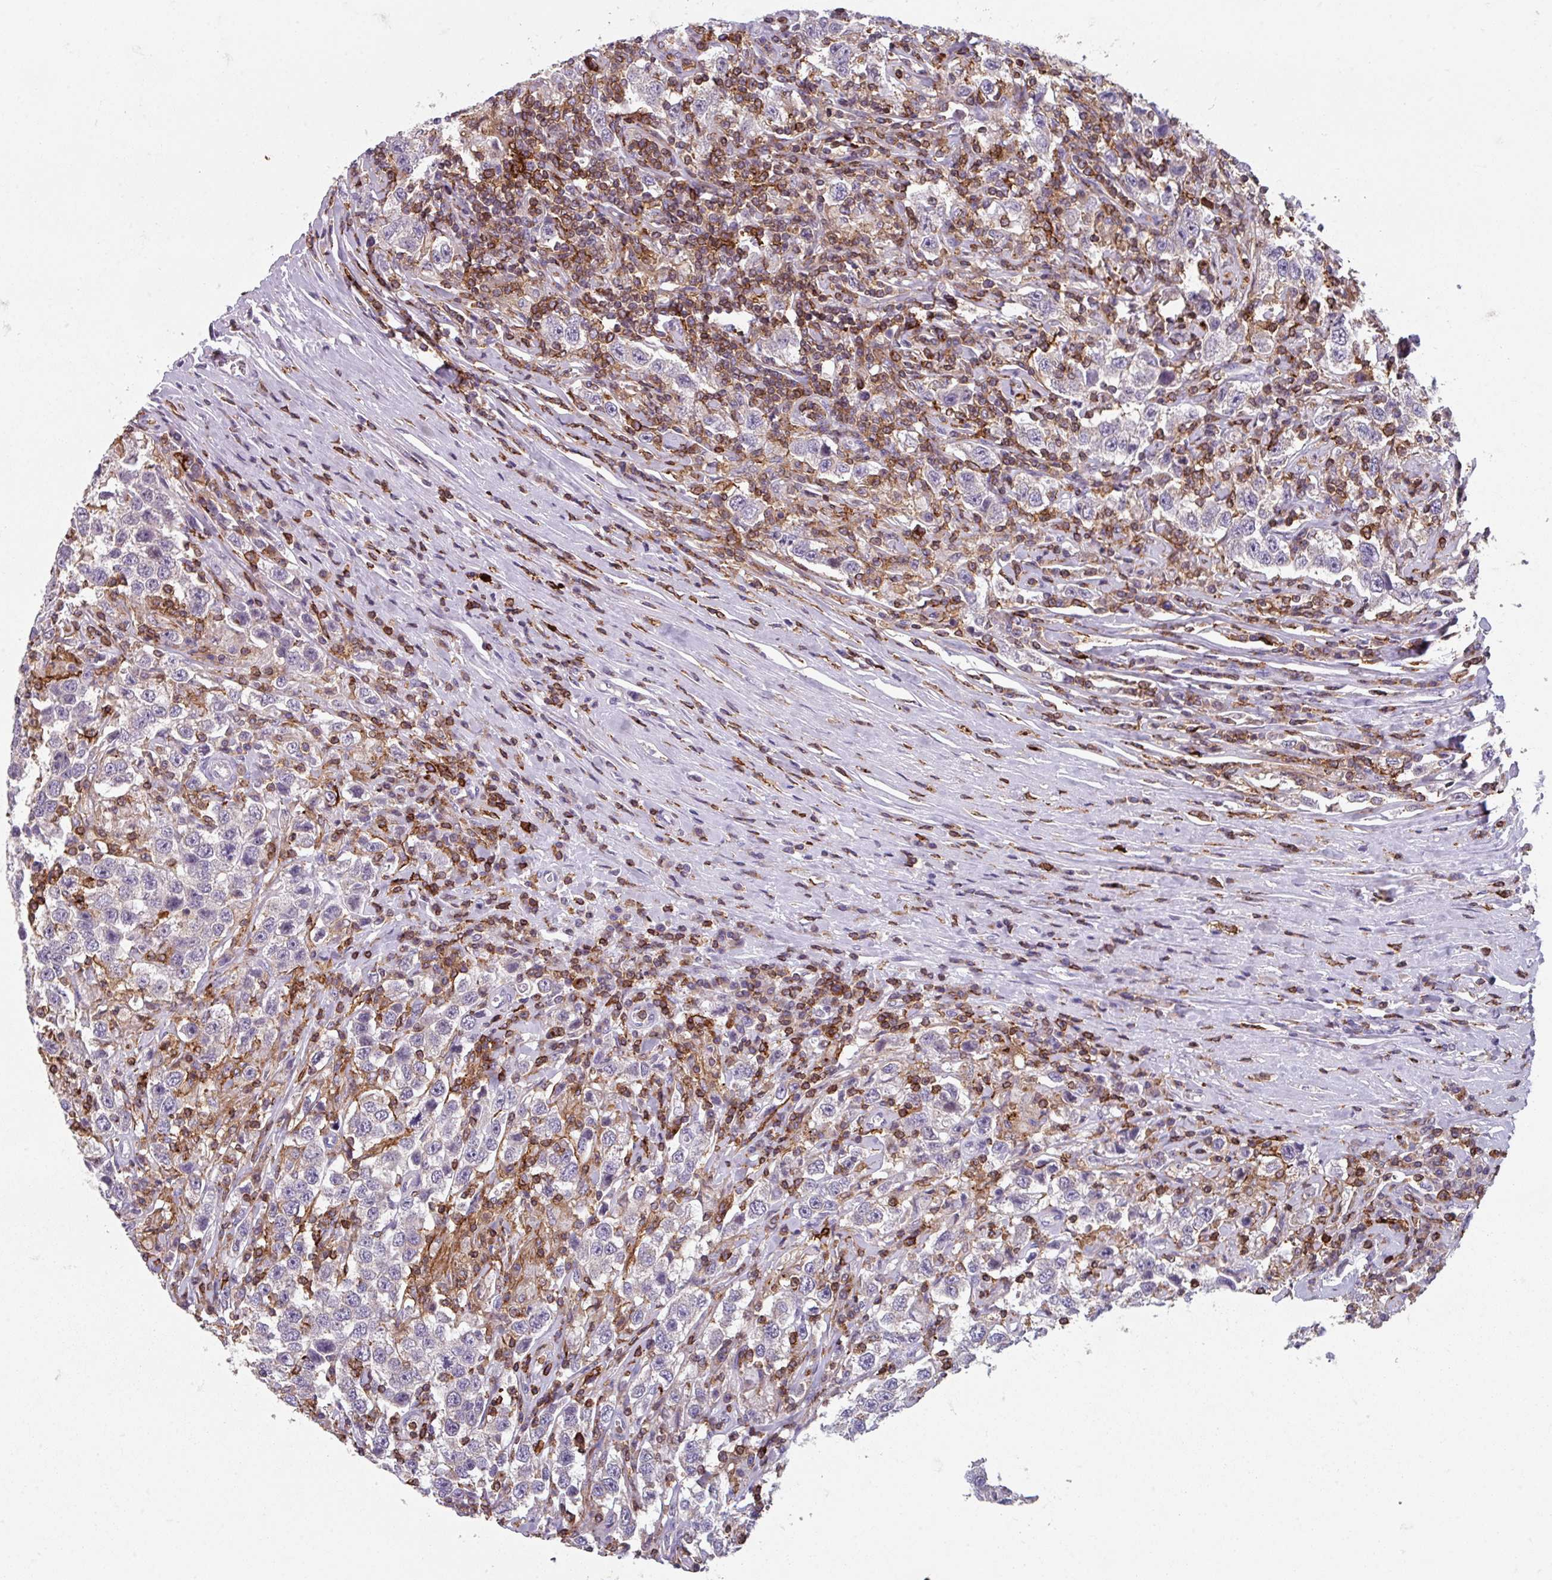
{"staining": {"intensity": "negative", "quantity": "none", "location": "none"}, "tissue": "testis cancer", "cell_type": "Tumor cells", "image_type": "cancer", "snomed": [{"axis": "morphology", "description": "Seminoma, NOS"}, {"axis": "topography", "description": "Testis"}], "caption": "DAB immunohistochemical staining of human testis cancer (seminoma) displays no significant positivity in tumor cells.", "gene": "NEDD9", "patient": {"sex": "male", "age": 41}}